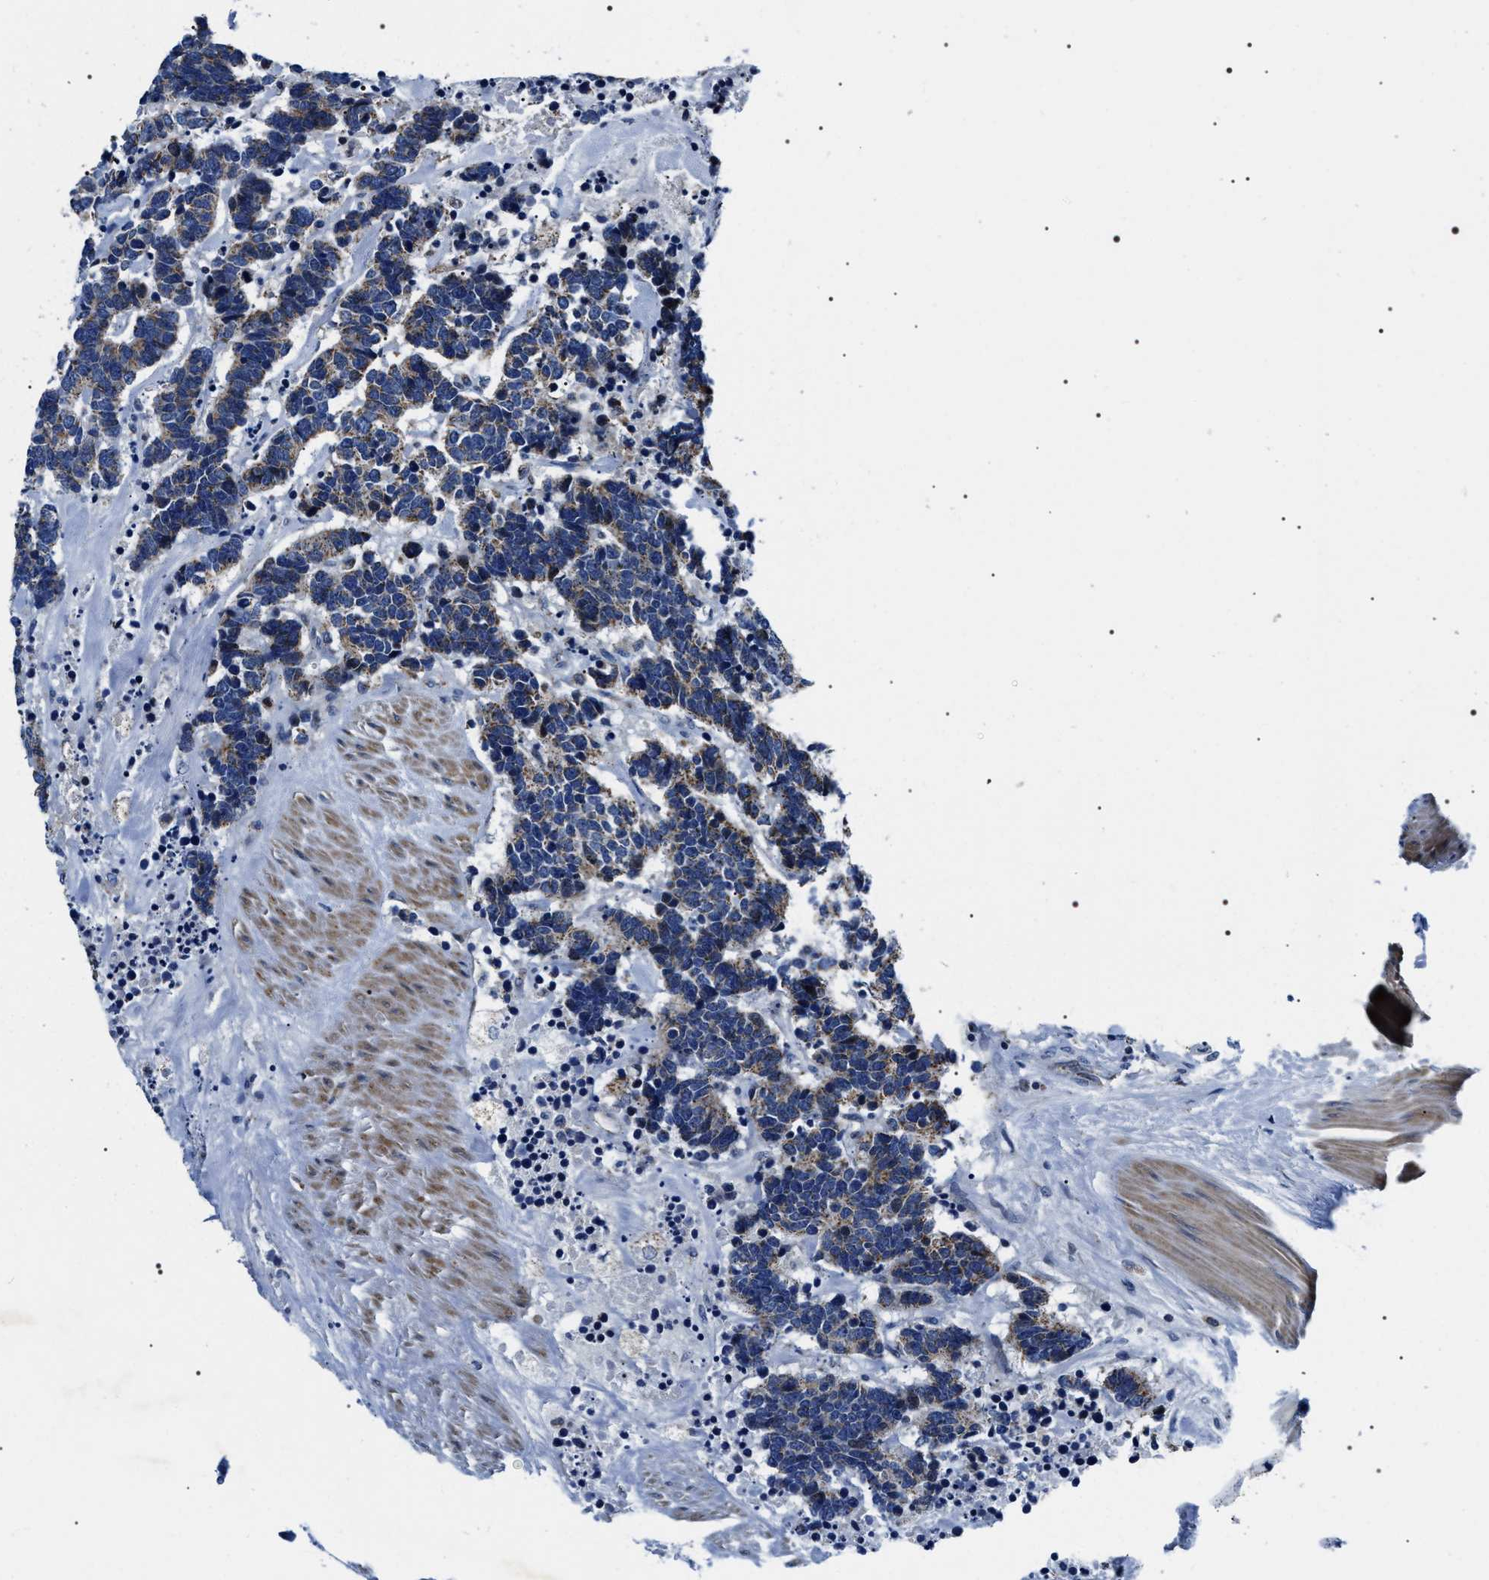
{"staining": {"intensity": "weak", "quantity": ">75%", "location": "cytoplasmic/membranous"}, "tissue": "carcinoid", "cell_type": "Tumor cells", "image_type": "cancer", "snomed": [{"axis": "morphology", "description": "Carcinoma, NOS"}, {"axis": "morphology", "description": "Carcinoid, malignant, NOS"}, {"axis": "topography", "description": "Urinary bladder"}], "caption": "Protein positivity by immunohistochemistry displays weak cytoplasmic/membranous positivity in about >75% of tumor cells in carcinoid (malignant).", "gene": "NTMT1", "patient": {"sex": "male", "age": 57}}